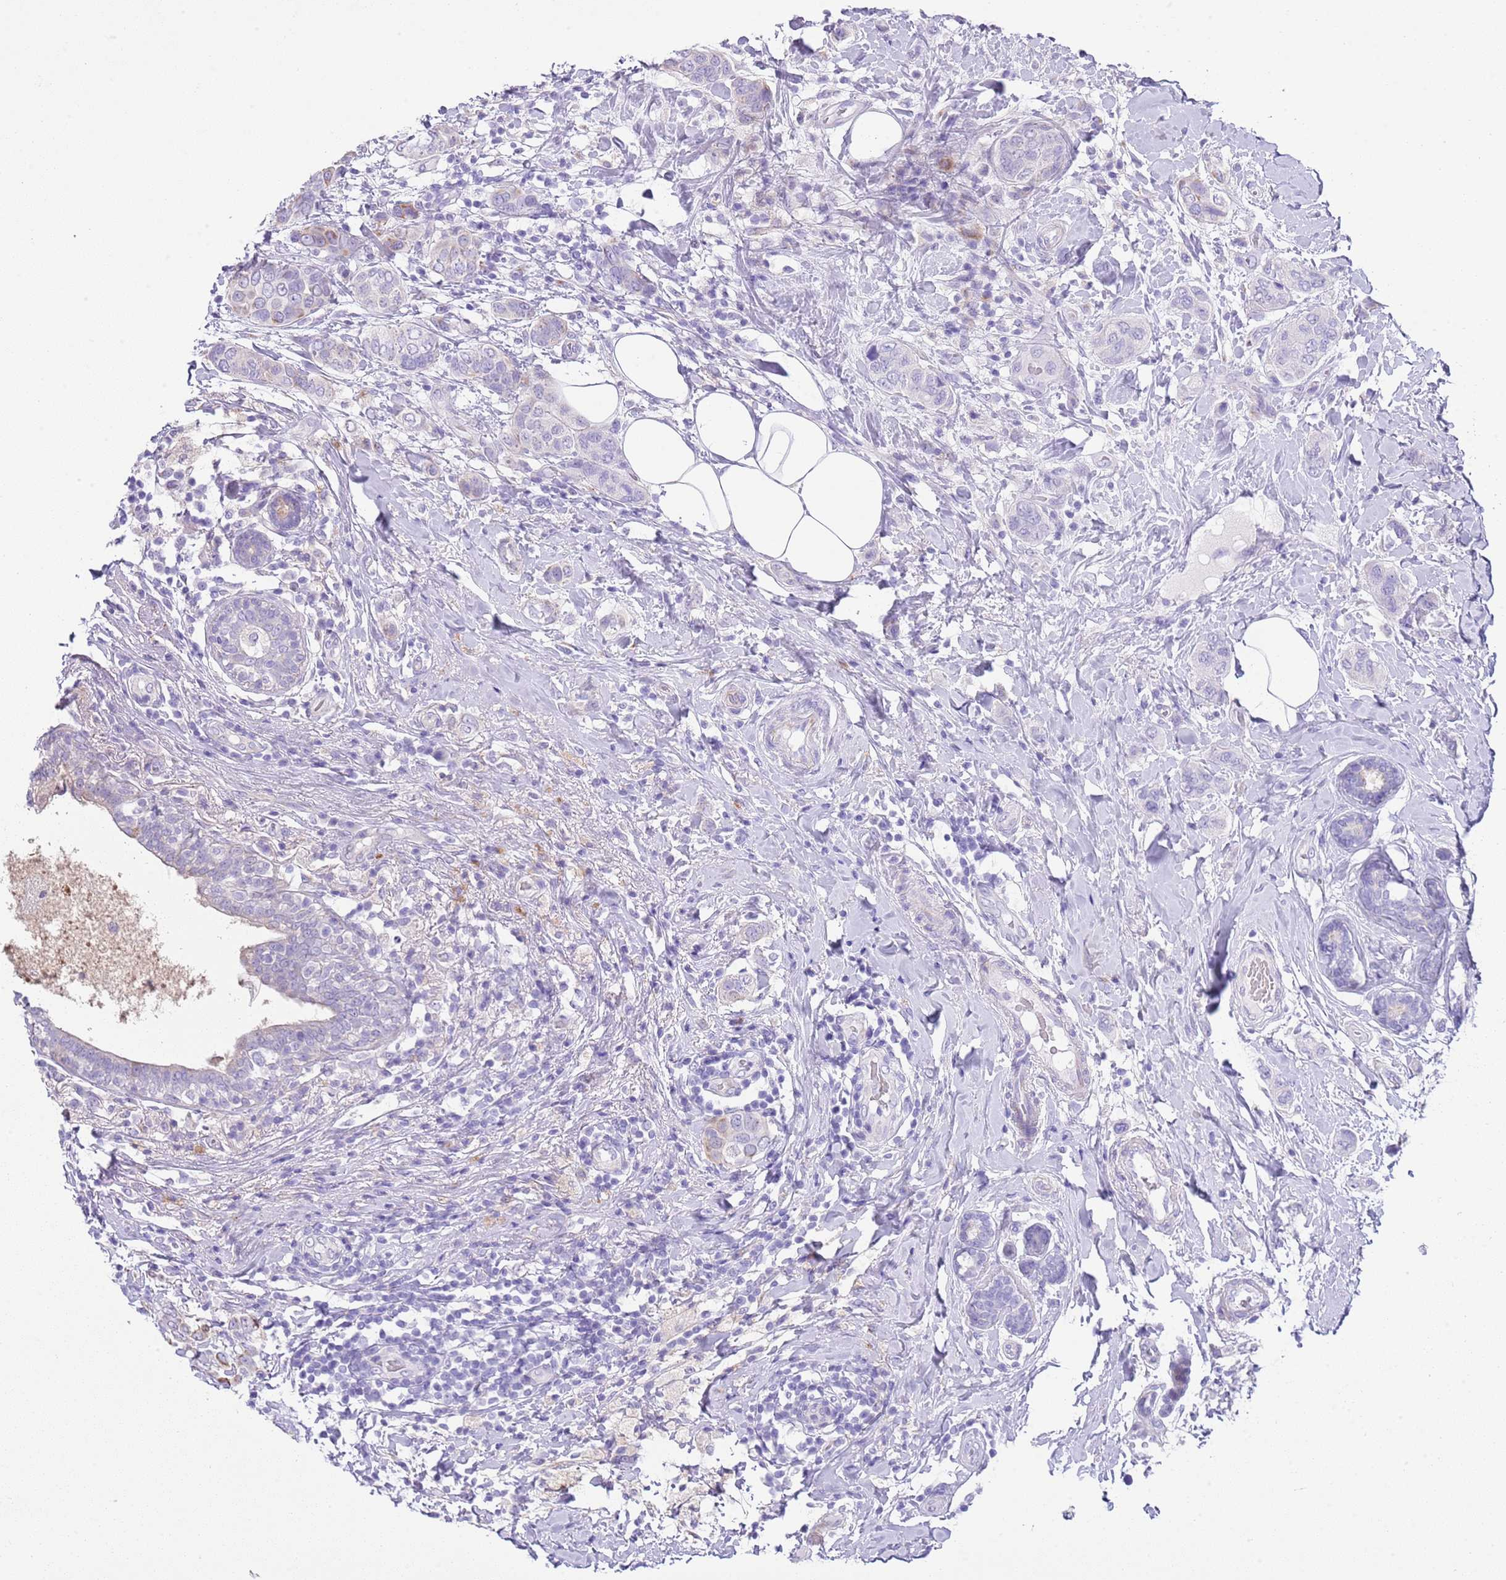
{"staining": {"intensity": "negative", "quantity": "none", "location": "none"}, "tissue": "breast cancer", "cell_type": "Tumor cells", "image_type": "cancer", "snomed": [{"axis": "morphology", "description": "Lobular carcinoma"}, {"axis": "topography", "description": "Breast"}], "caption": "High power microscopy image of an immunohistochemistry micrograph of breast cancer (lobular carcinoma), revealing no significant staining in tumor cells. (DAB (3,3'-diaminobenzidine) immunohistochemistry, high magnification).", "gene": "ABHD17C", "patient": {"sex": "female", "age": 51}}